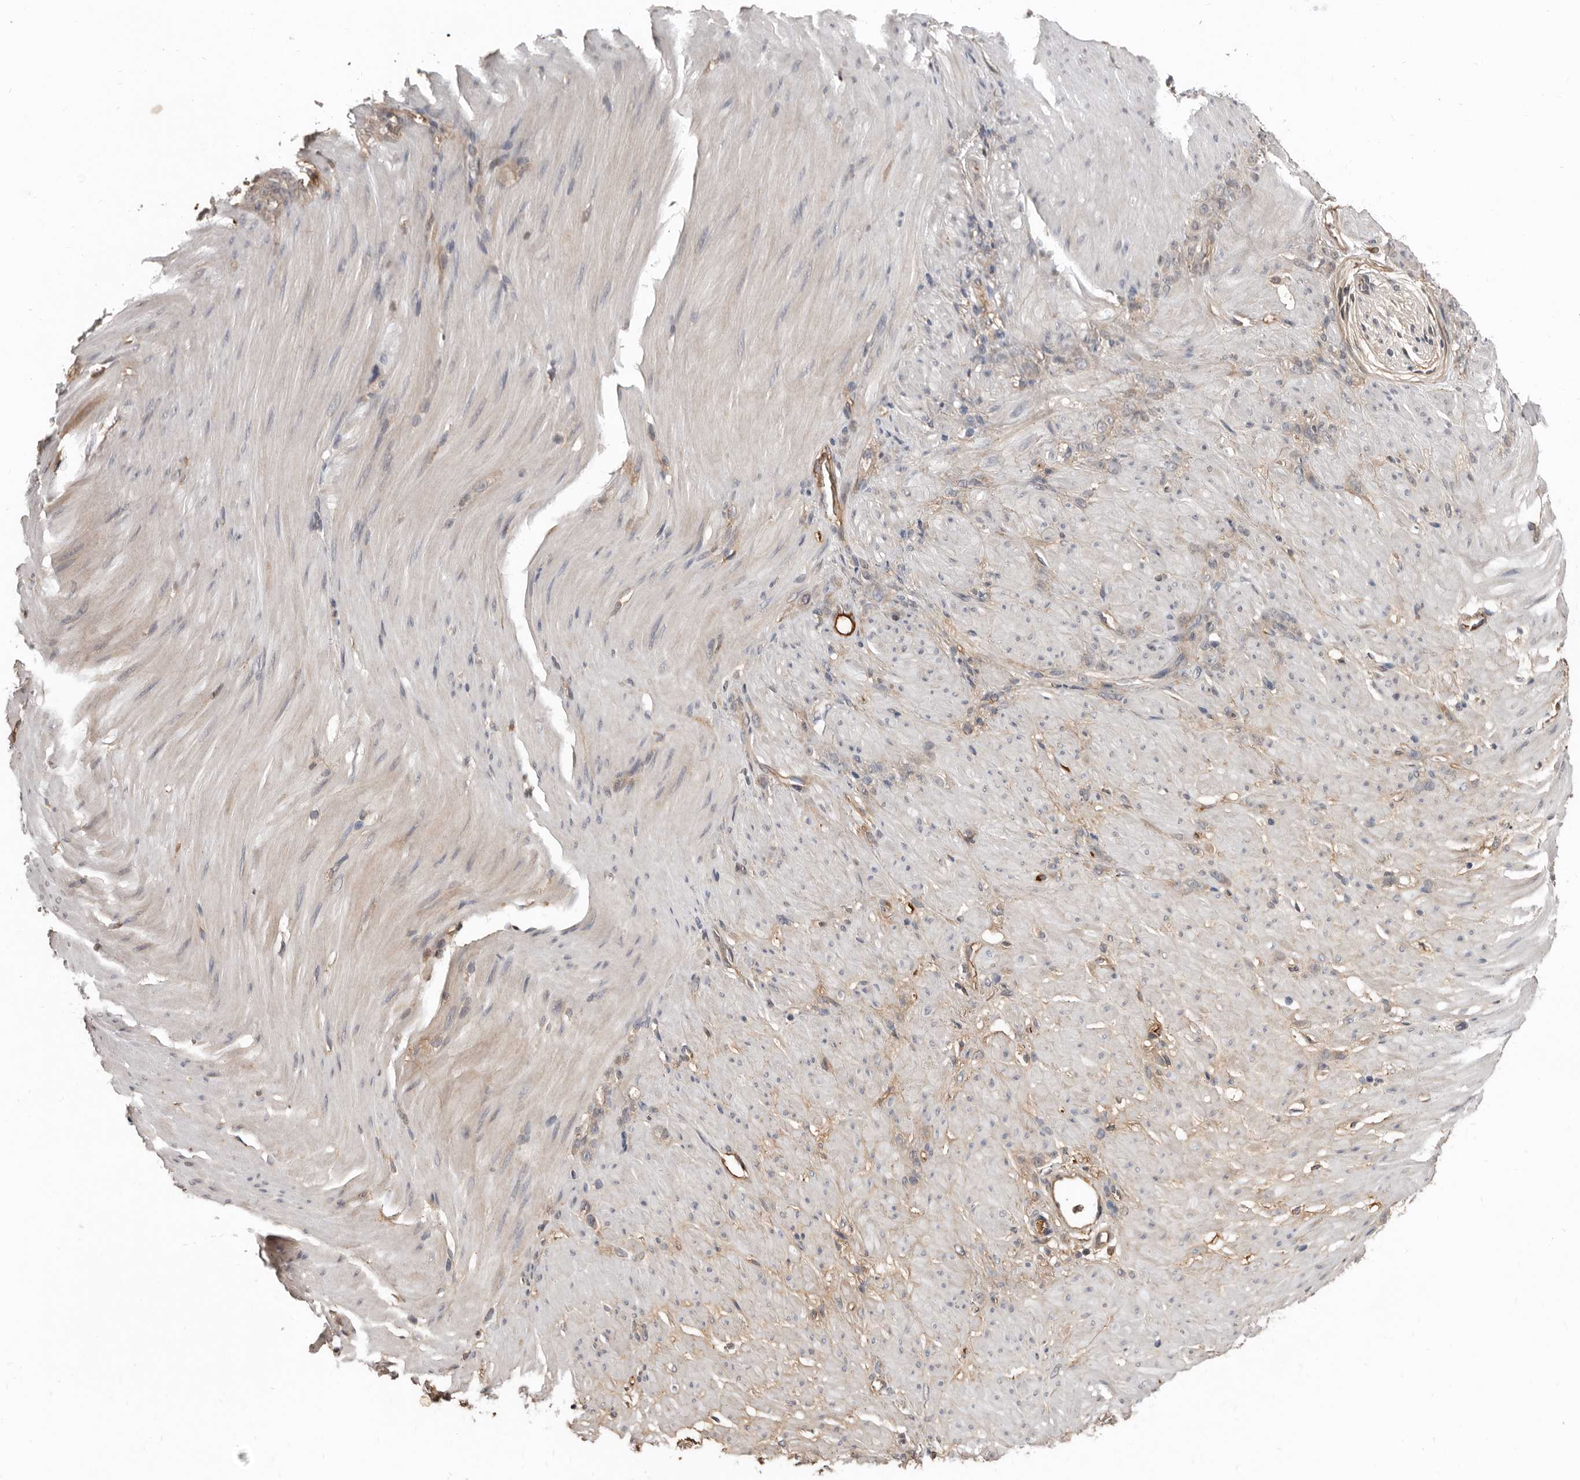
{"staining": {"intensity": "weak", "quantity": "<25%", "location": "cytoplasmic/membranous"}, "tissue": "stomach cancer", "cell_type": "Tumor cells", "image_type": "cancer", "snomed": [{"axis": "morphology", "description": "Normal tissue, NOS"}, {"axis": "morphology", "description": "Adenocarcinoma, NOS"}, {"axis": "topography", "description": "Stomach"}], "caption": "This is an immunohistochemistry (IHC) histopathology image of human stomach cancer. There is no staining in tumor cells.", "gene": "LRGUK", "patient": {"sex": "male", "age": 82}}